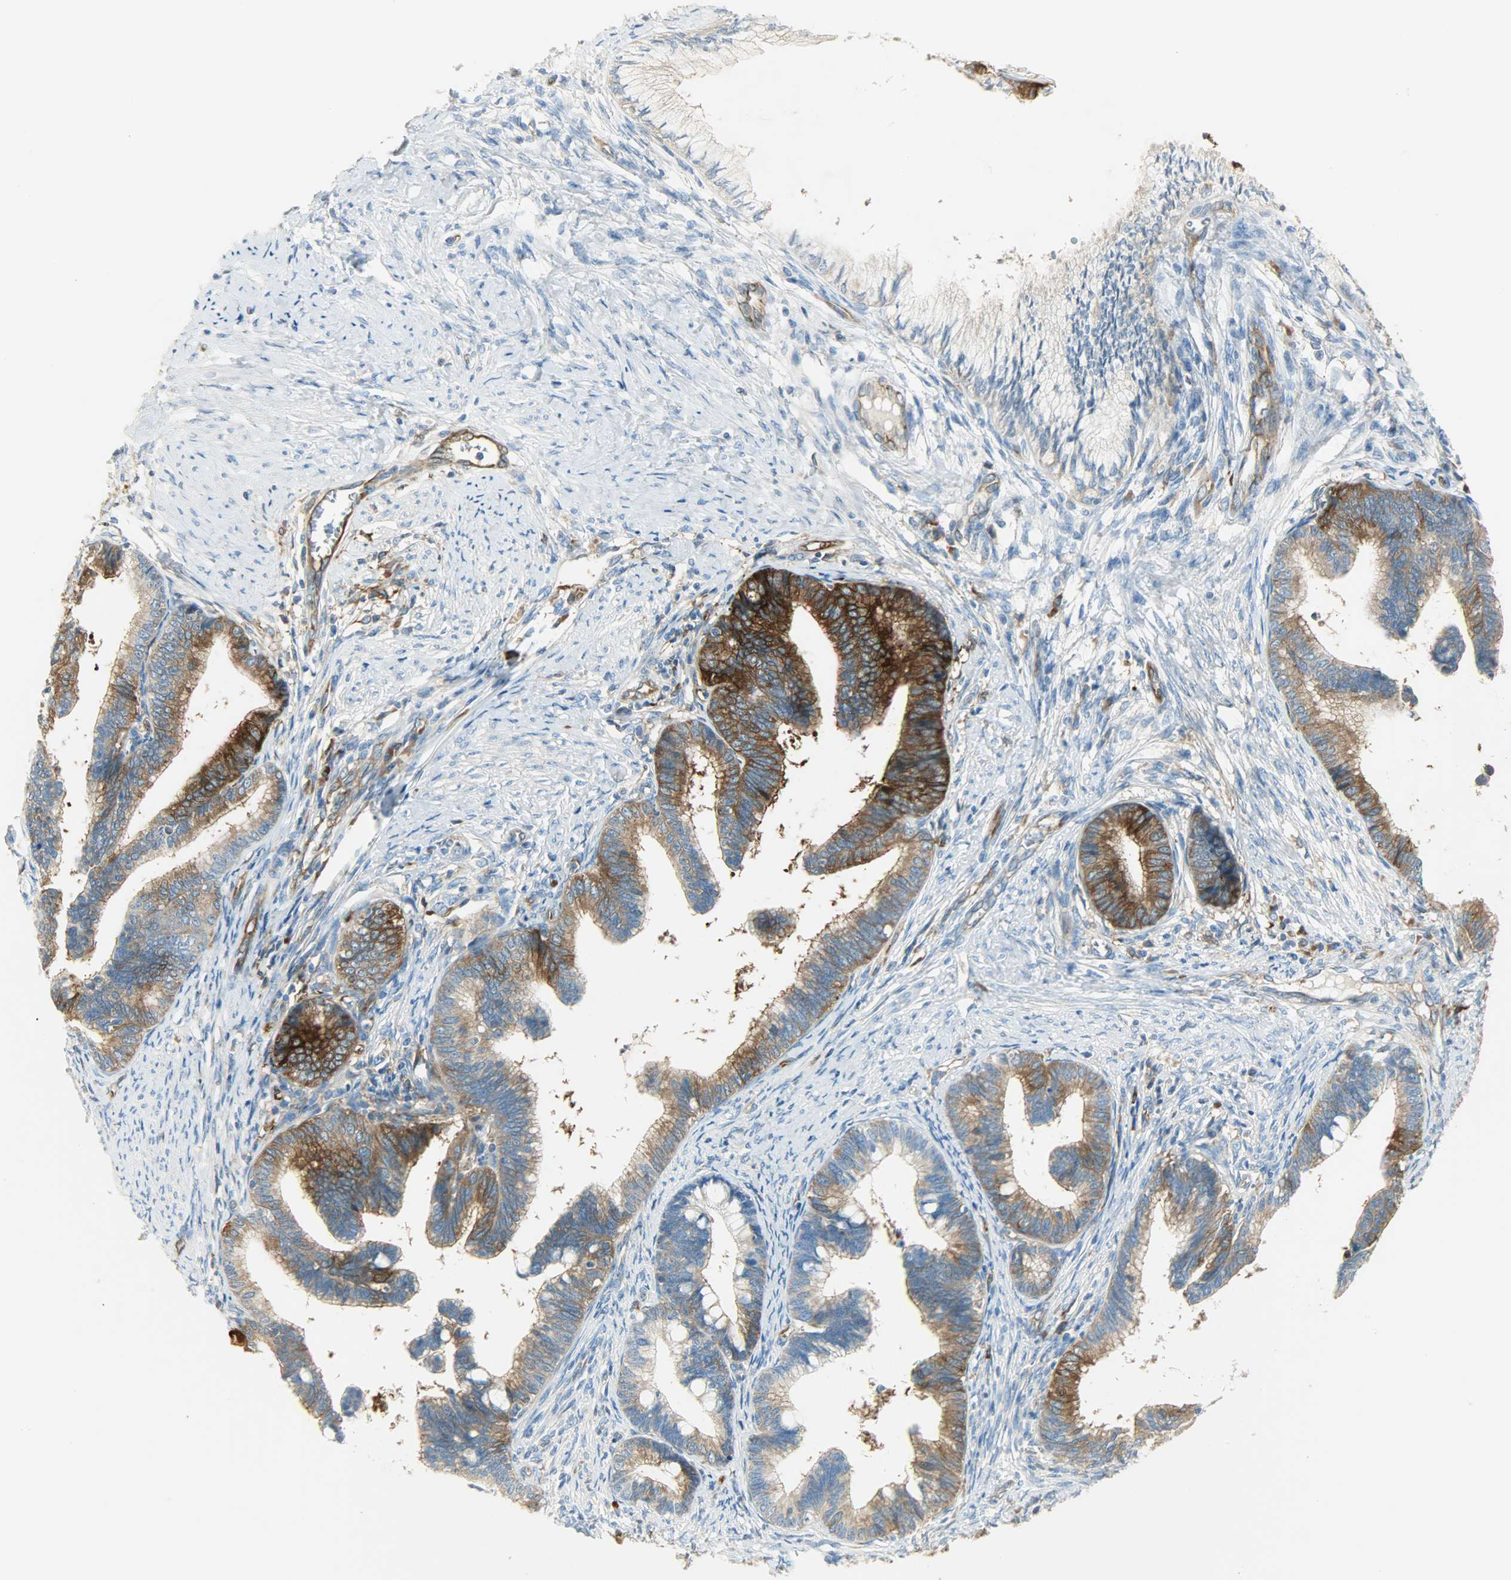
{"staining": {"intensity": "strong", "quantity": "25%-75%", "location": "cytoplasmic/membranous"}, "tissue": "cervical cancer", "cell_type": "Tumor cells", "image_type": "cancer", "snomed": [{"axis": "morphology", "description": "Adenocarcinoma, NOS"}, {"axis": "topography", "description": "Cervix"}], "caption": "High-magnification brightfield microscopy of cervical adenocarcinoma stained with DAB (brown) and counterstained with hematoxylin (blue). tumor cells exhibit strong cytoplasmic/membranous staining is seen in about25%-75% of cells.", "gene": "WARS1", "patient": {"sex": "female", "age": 36}}